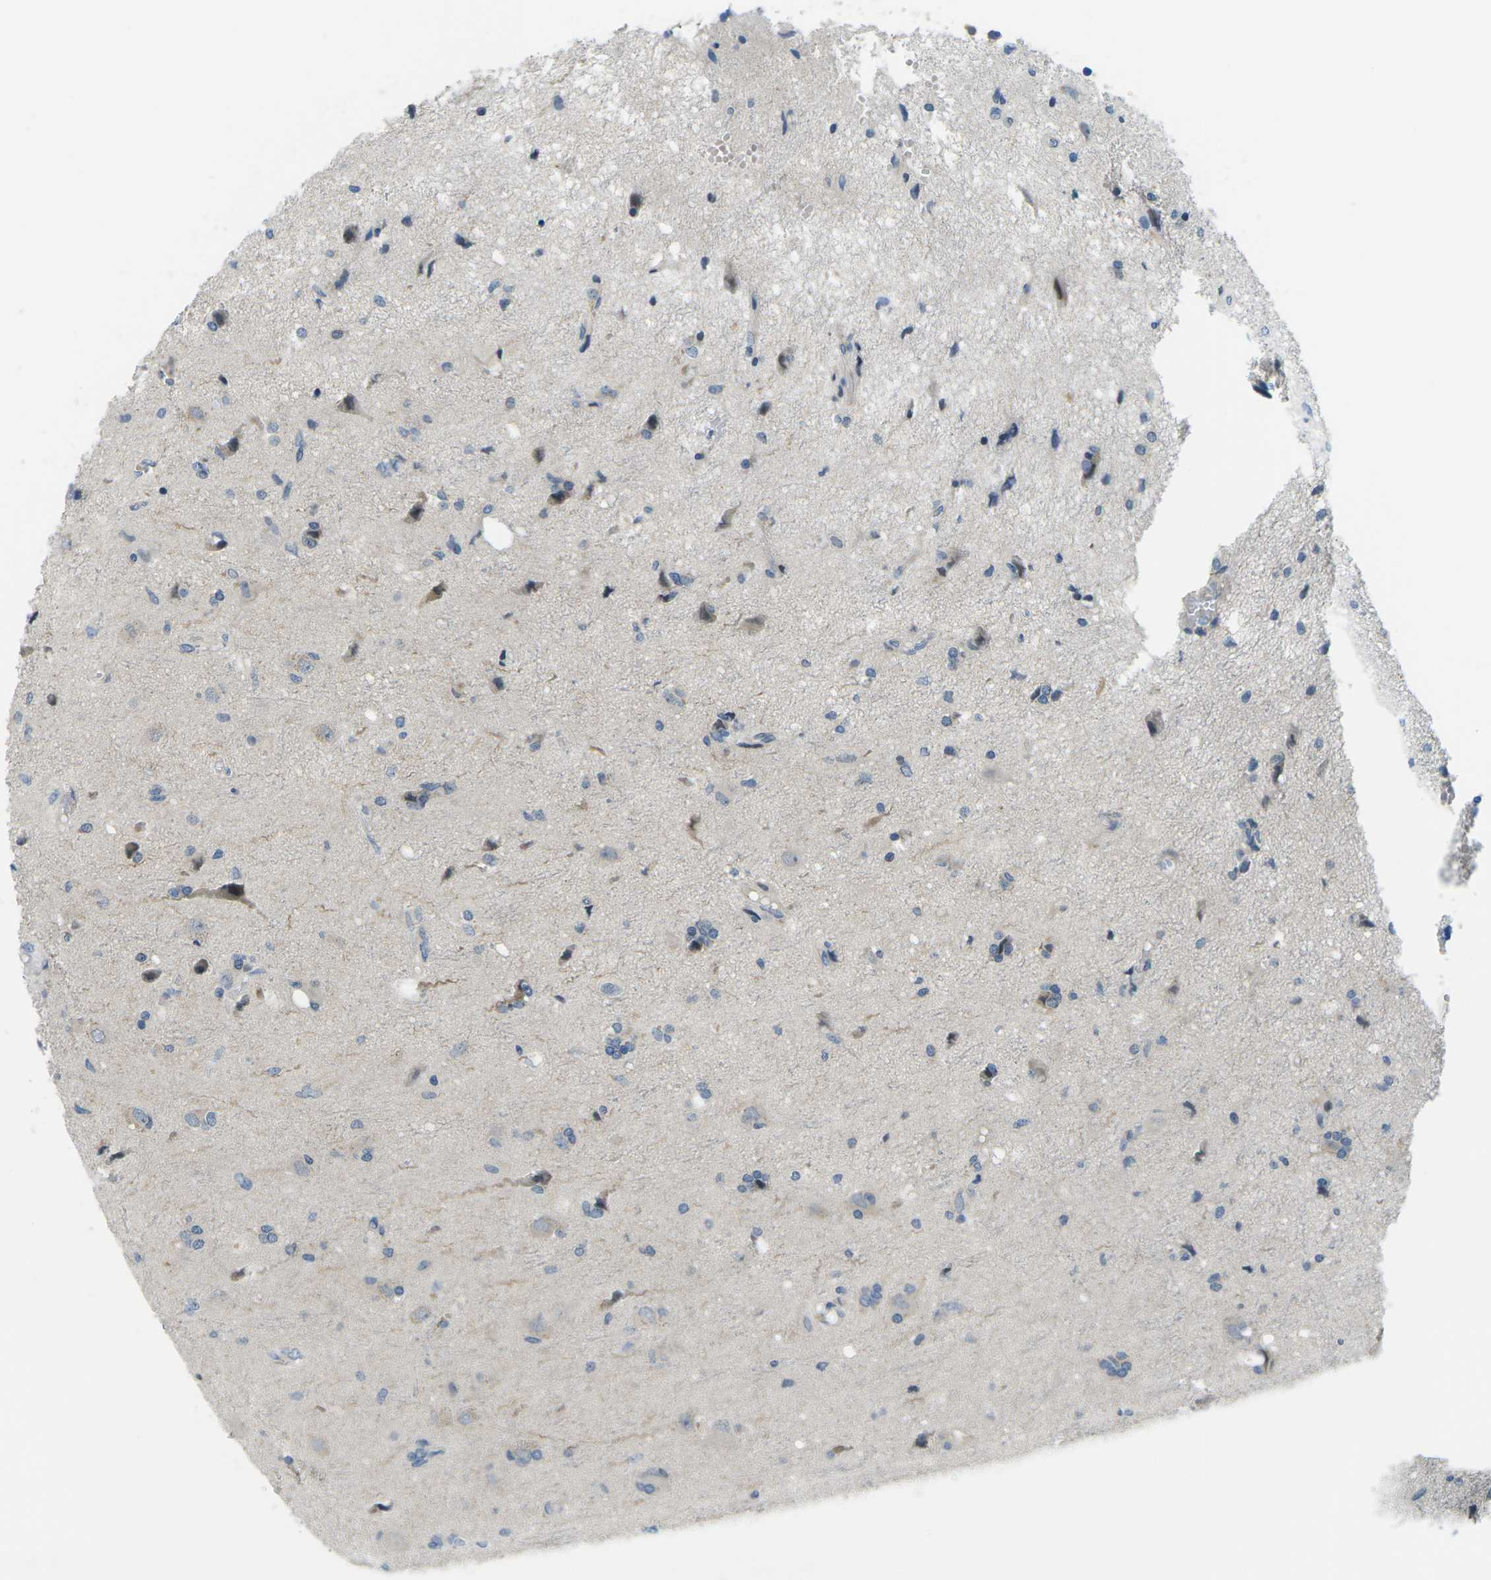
{"staining": {"intensity": "negative", "quantity": "none", "location": "none"}, "tissue": "glioma", "cell_type": "Tumor cells", "image_type": "cancer", "snomed": [{"axis": "morphology", "description": "Glioma, malignant, High grade"}, {"axis": "topography", "description": "Brain"}], "caption": "This is a micrograph of immunohistochemistry (IHC) staining of glioma, which shows no positivity in tumor cells.", "gene": "CTNND1", "patient": {"sex": "female", "age": 59}}